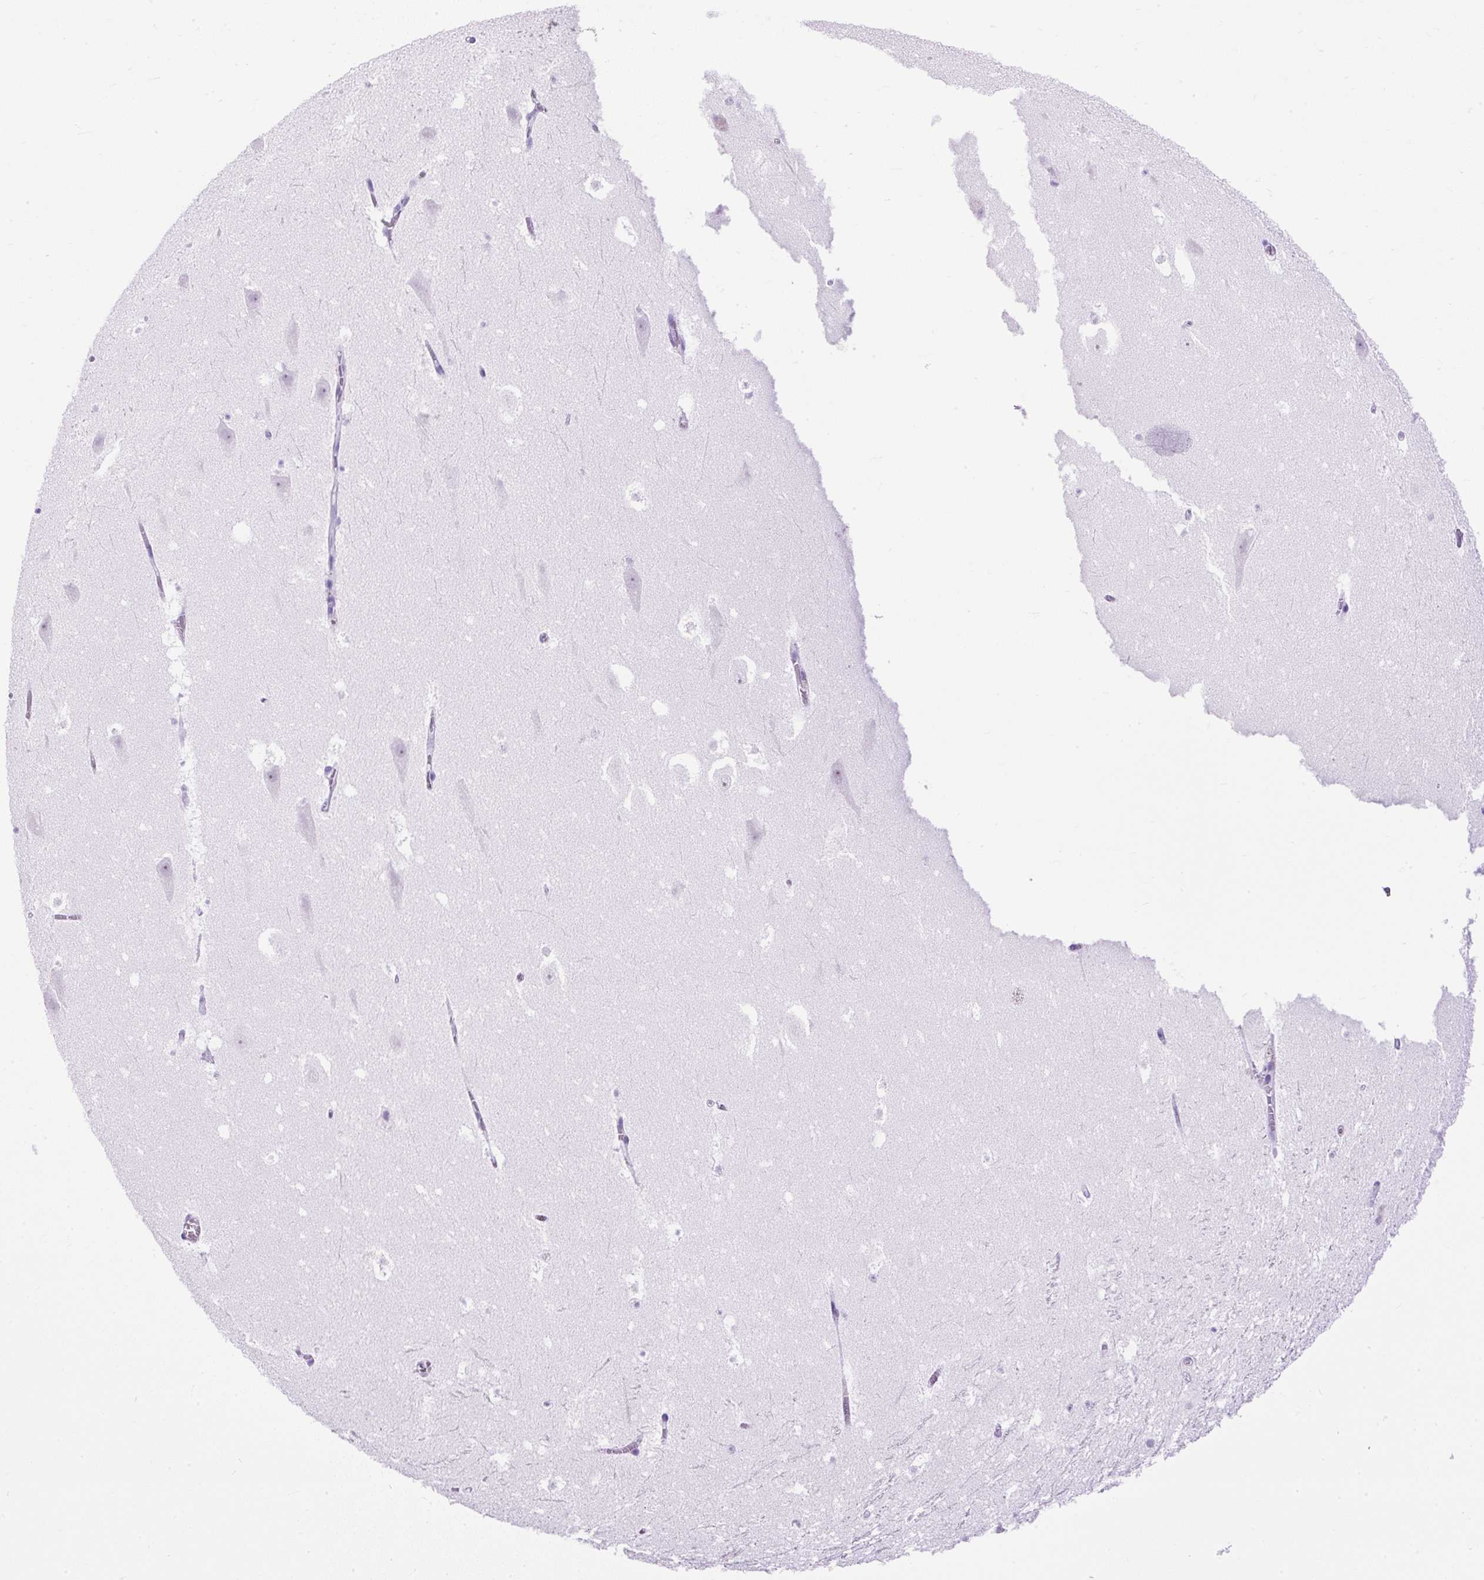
{"staining": {"intensity": "negative", "quantity": "none", "location": "none"}, "tissue": "hippocampus", "cell_type": "Glial cells", "image_type": "normal", "snomed": [{"axis": "morphology", "description": "Normal tissue, NOS"}, {"axis": "topography", "description": "Hippocampus"}], "caption": "Immunohistochemical staining of unremarkable human hippocampus reveals no significant expression in glial cells. (Stains: DAB (3,3'-diaminobenzidine) immunohistochemistry (IHC) with hematoxylin counter stain, Microscopy: brightfield microscopy at high magnification).", "gene": "UPP1", "patient": {"sex": "female", "age": 42}}